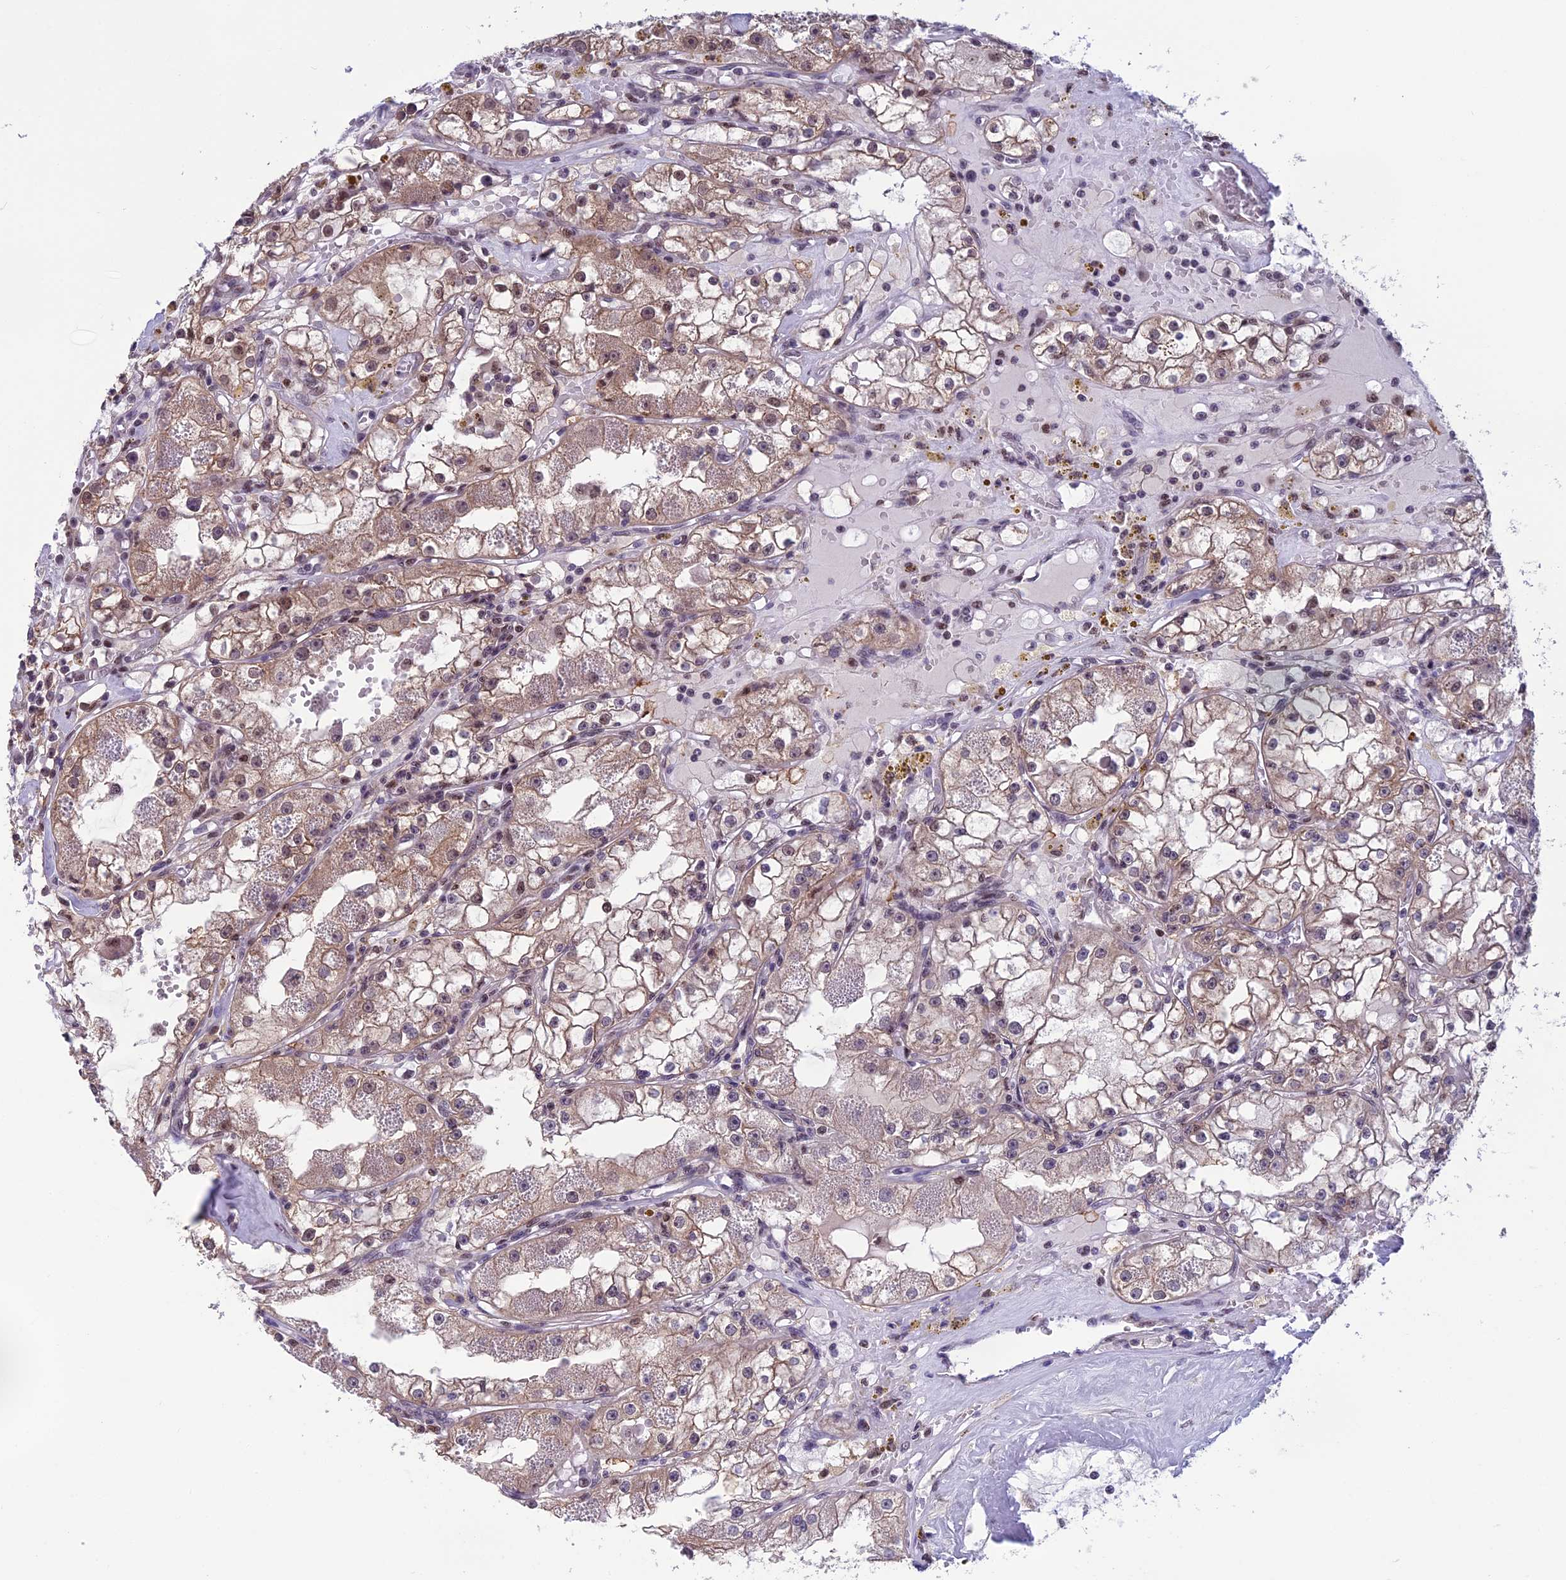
{"staining": {"intensity": "moderate", "quantity": ">75%", "location": "cytoplasmic/membranous,nuclear"}, "tissue": "renal cancer", "cell_type": "Tumor cells", "image_type": "cancer", "snomed": [{"axis": "morphology", "description": "Adenocarcinoma, NOS"}, {"axis": "topography", "description": "Kidney"}], "caption": "Protein staining displays moderate cytoplasmic/membranous and nuclear staining in about >75% of tumor cells in renal cancer (adenocarcinoma).", "gene": "MIS12", "patient": {"sex": "male", "age": 56}}